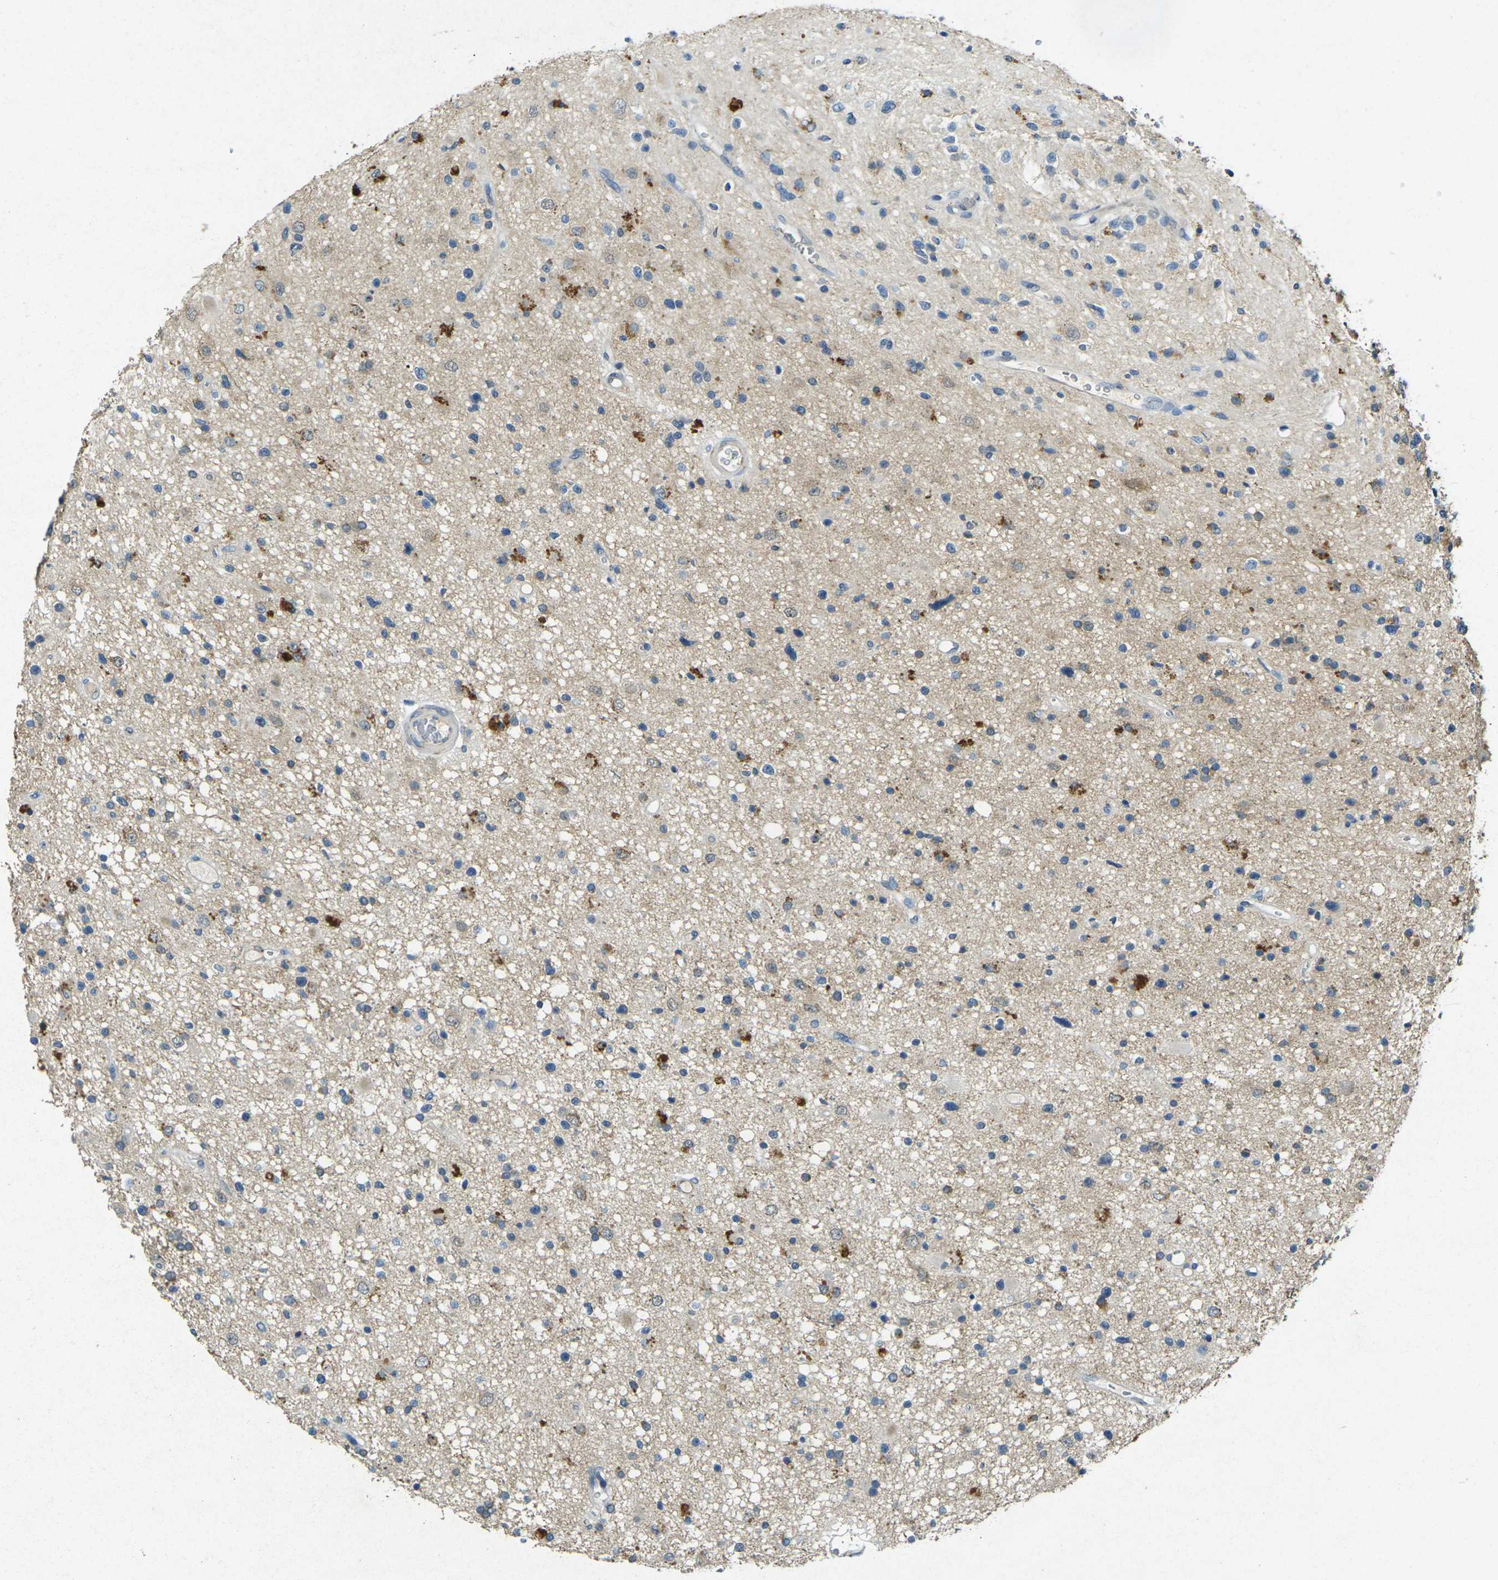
{"staining": {"intensity": "strong", "quantity": "<25%", "location": "cytoplasmic/membranous"}, "tissue": "glioma", "cell_type": "Tumor cells", "image_type": "cancer", "snomed": [{"axis": "morphology", "description": "Glioma, malignant, High grade"}, {"axis": "topography", "description": "Brain"}], "caption": "DAB (3,3'-diaminobenzidine) immunohistochemical staining of glioma exhibits strong cytoplasmic/membranous protein expression in approximately <25% of tumor cells.", "gene": "RGMA", "patient": {"sex": "male", "age": 33}}